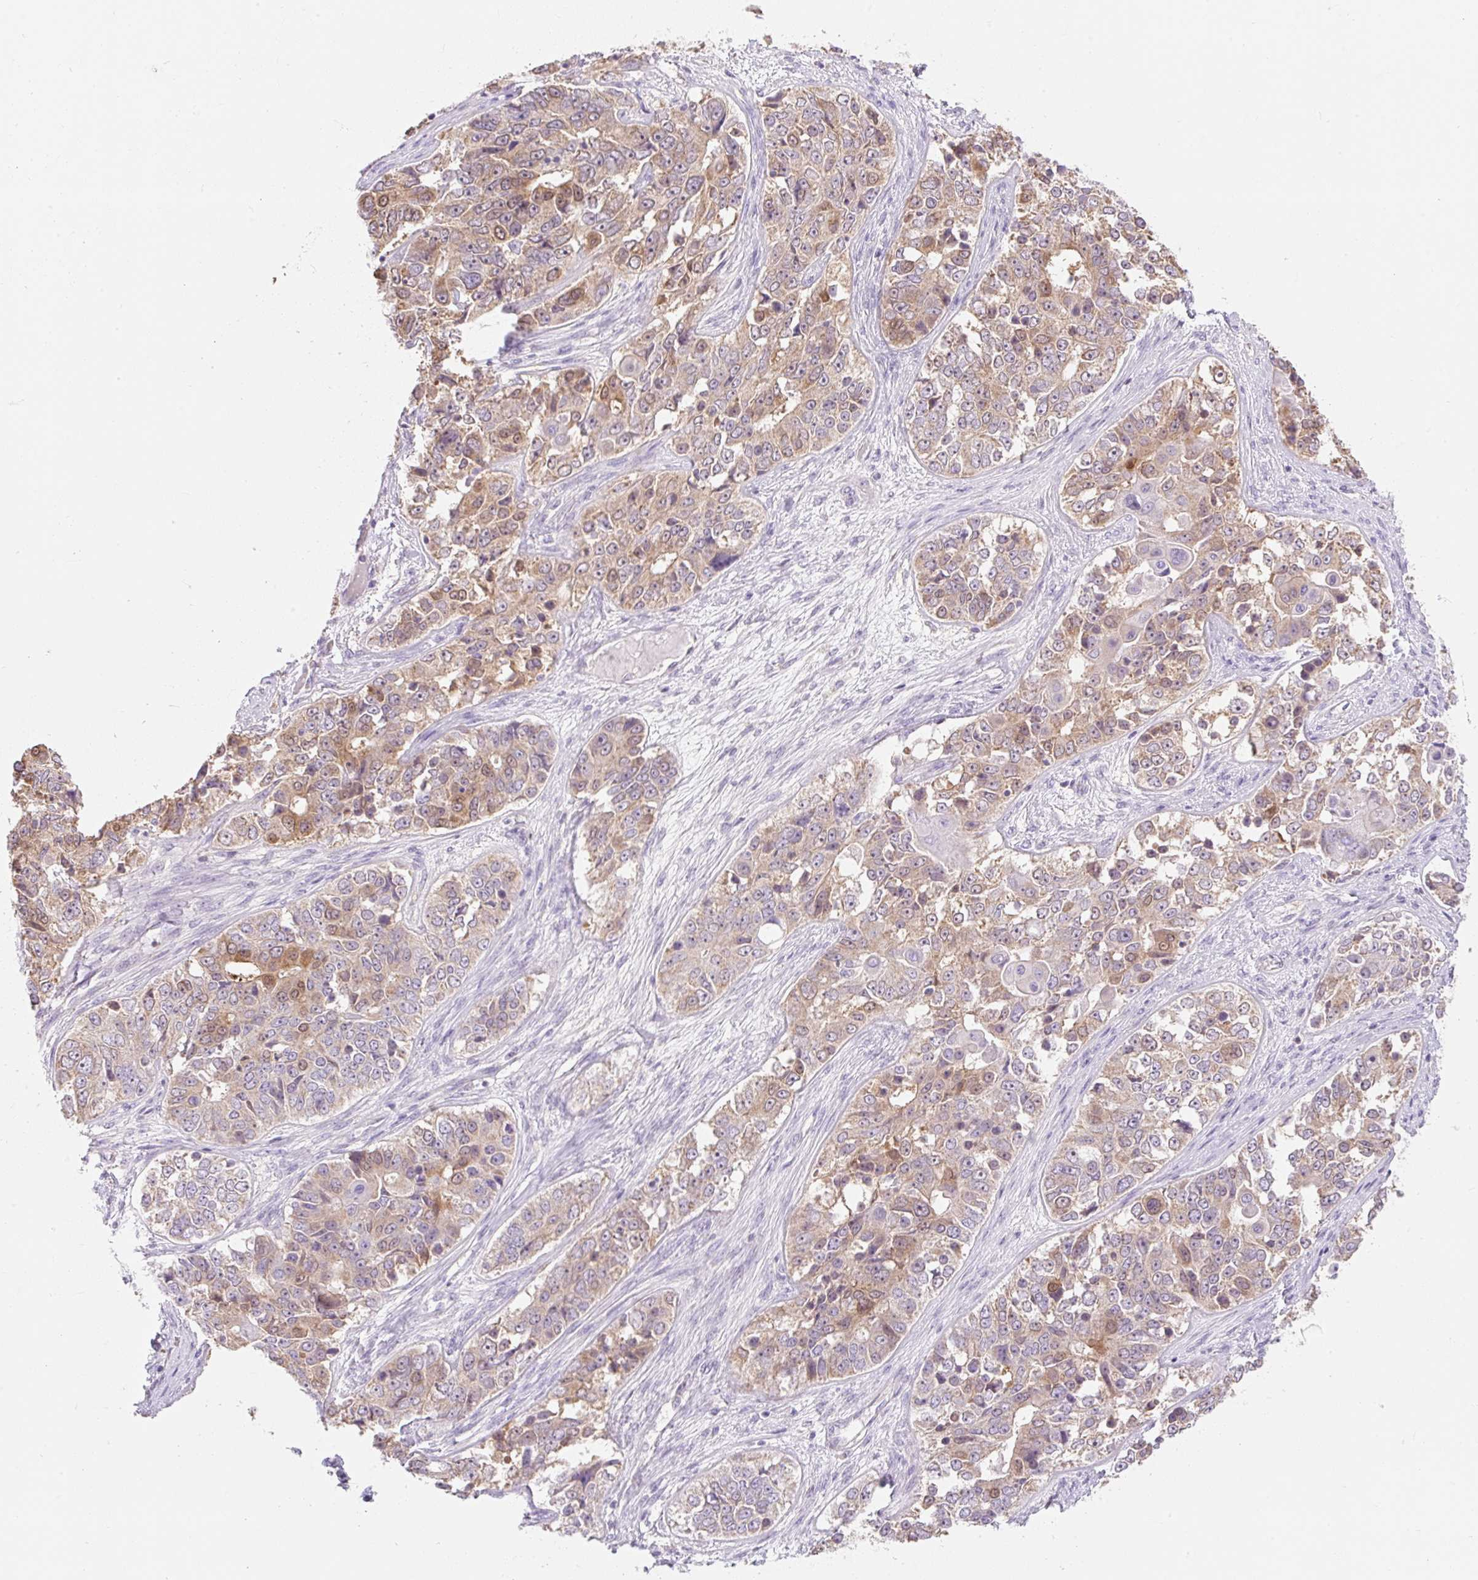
{"staining": {"intensity": "moderate", "quantity": "25%-75%", "location": "cytoplasmic/membranous"}, "tissue": "ovarian cancer", "cell_type": "Tumor cells", "image_type": "cancer", "snomed": [{"axis": "morphology", "description": "Carcinoma, endometroid"}, {"axis": "topography", "description": "Ovary"}], "caption": "IHC of ovarian endometroid carcinoma demonstrates medium levels of moderate cytoplasmic/membranous expression in approximately 25%-75% of tumor cells.", "gene": "DHX35", "patient": {"sex": "female", "age": 51}}